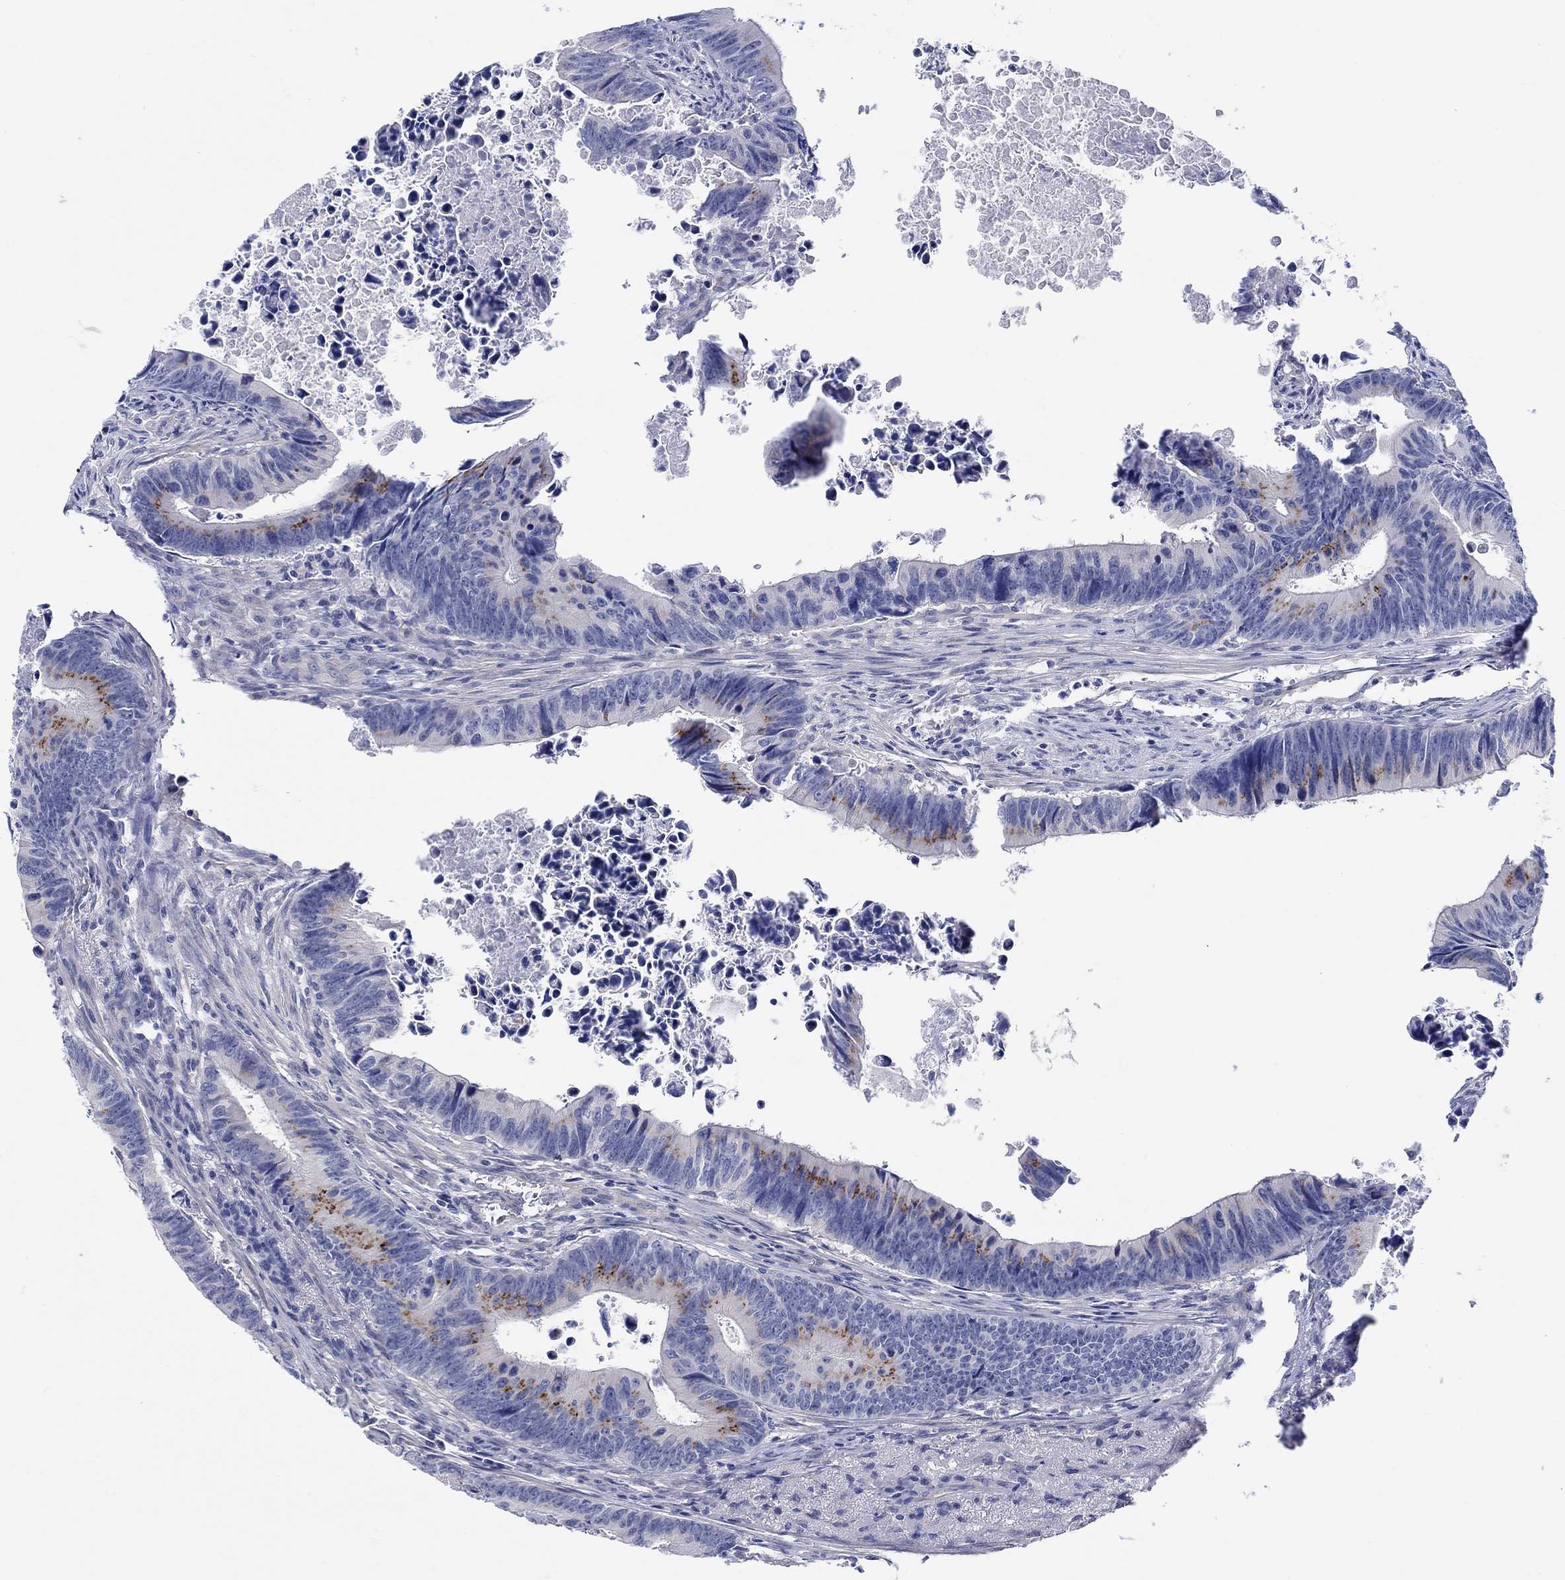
{"staining": {"intensity": "moderate", "quantity": "<25%", "location": "cytoplasmic/membranous"}, "tissue": "colorectal cancer", "cell_type": "Tumor cells", "image_type": "cancer", "snomed": [{"axis": "morphology", "description": "Adenocarcinoma, NOS"}, {"axis": "topography", "description": "Colon"}], "caption": "Moderate cytoplasmic/membranous expression is present in approximately <25% of tumor cells in colorectal cancer (adenocarcinoma).", "gene": "KRT222", "patient": {"sex": "female", "age": 87}}